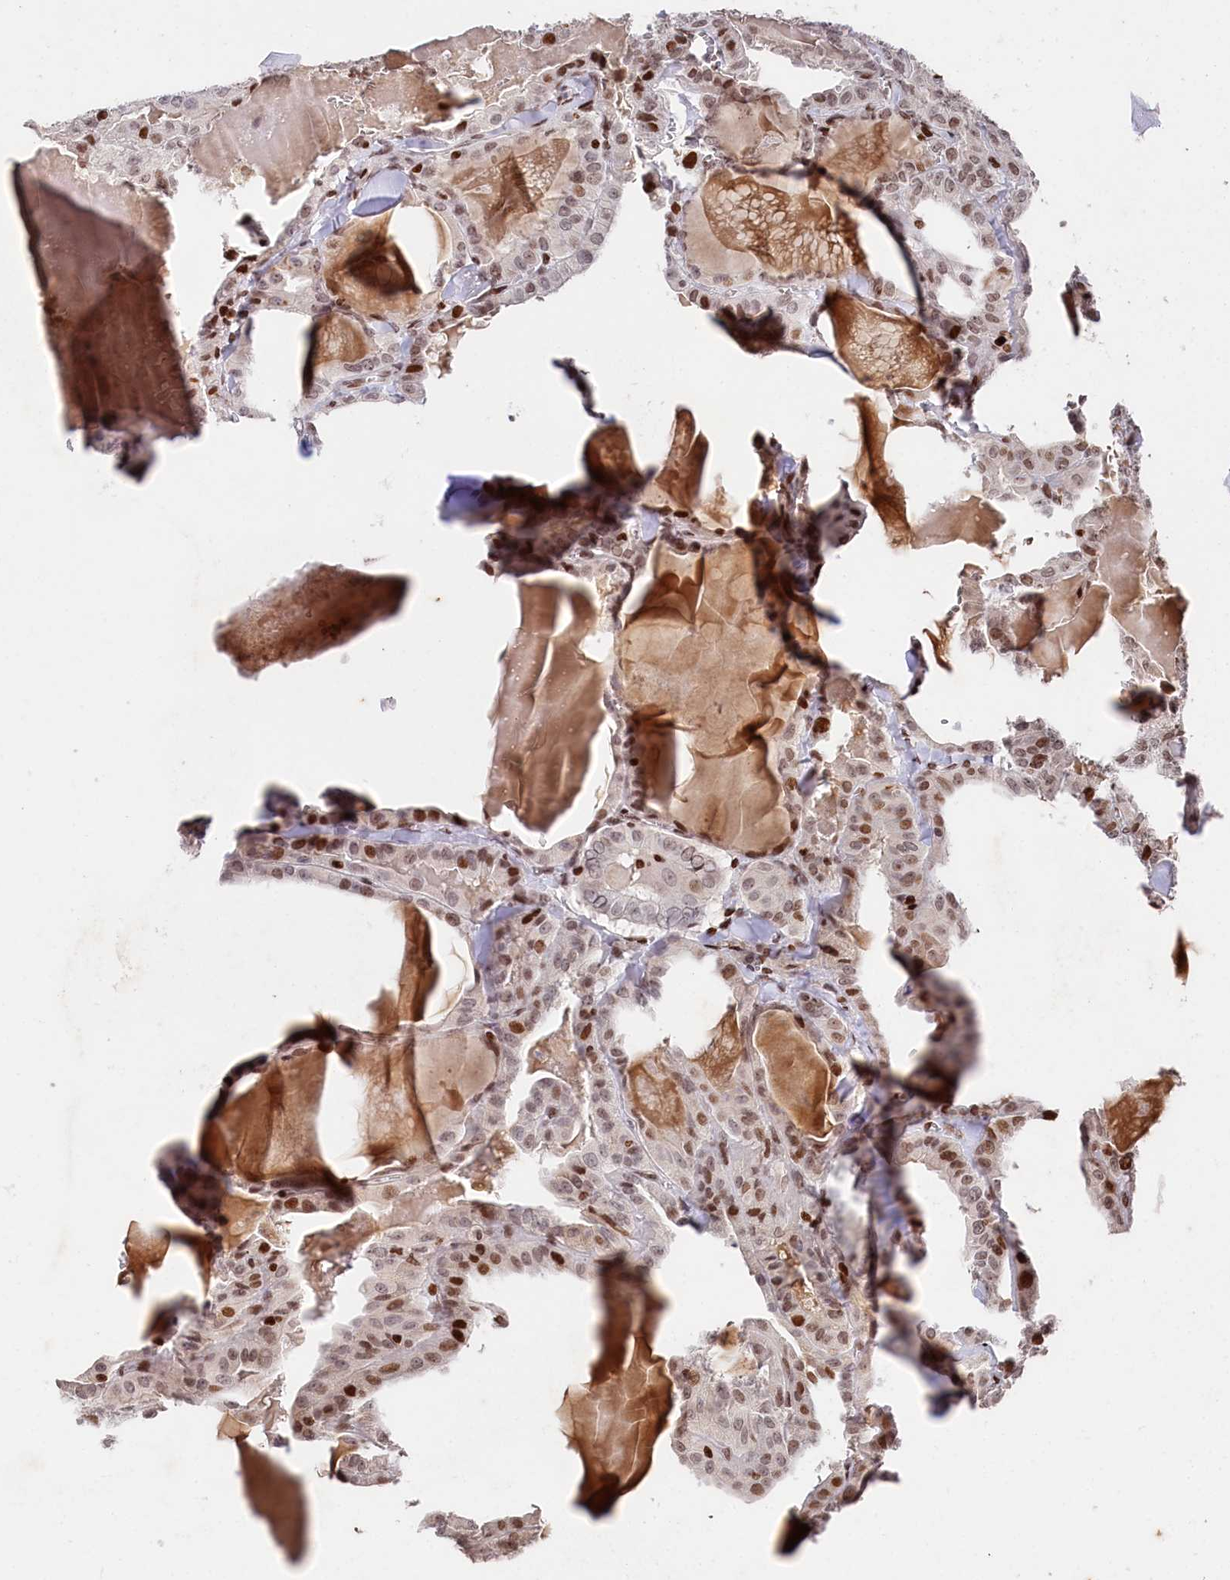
{"staining": {"intensity": "moderate", "quantity": ">75%", "location": "nuclear"}, "tissue": "thyroid cancer", "cell_type": "Tumor cells", "image_type": "cancer", "snomed": [{"axis": "morphology", "description": "Papillary adenocarcinoma, NOS"}, {"axis": "topography", "description": "Thyroid gland"}], "caption": "A high-resolution histopathology image shows immunohistochemistry staining of thyroid cancer, which shows moderate nuclear expression in about >75% of tumor cells.", "gene": "MCF2L2", "patient": {"sex": "male", "age": 52}}